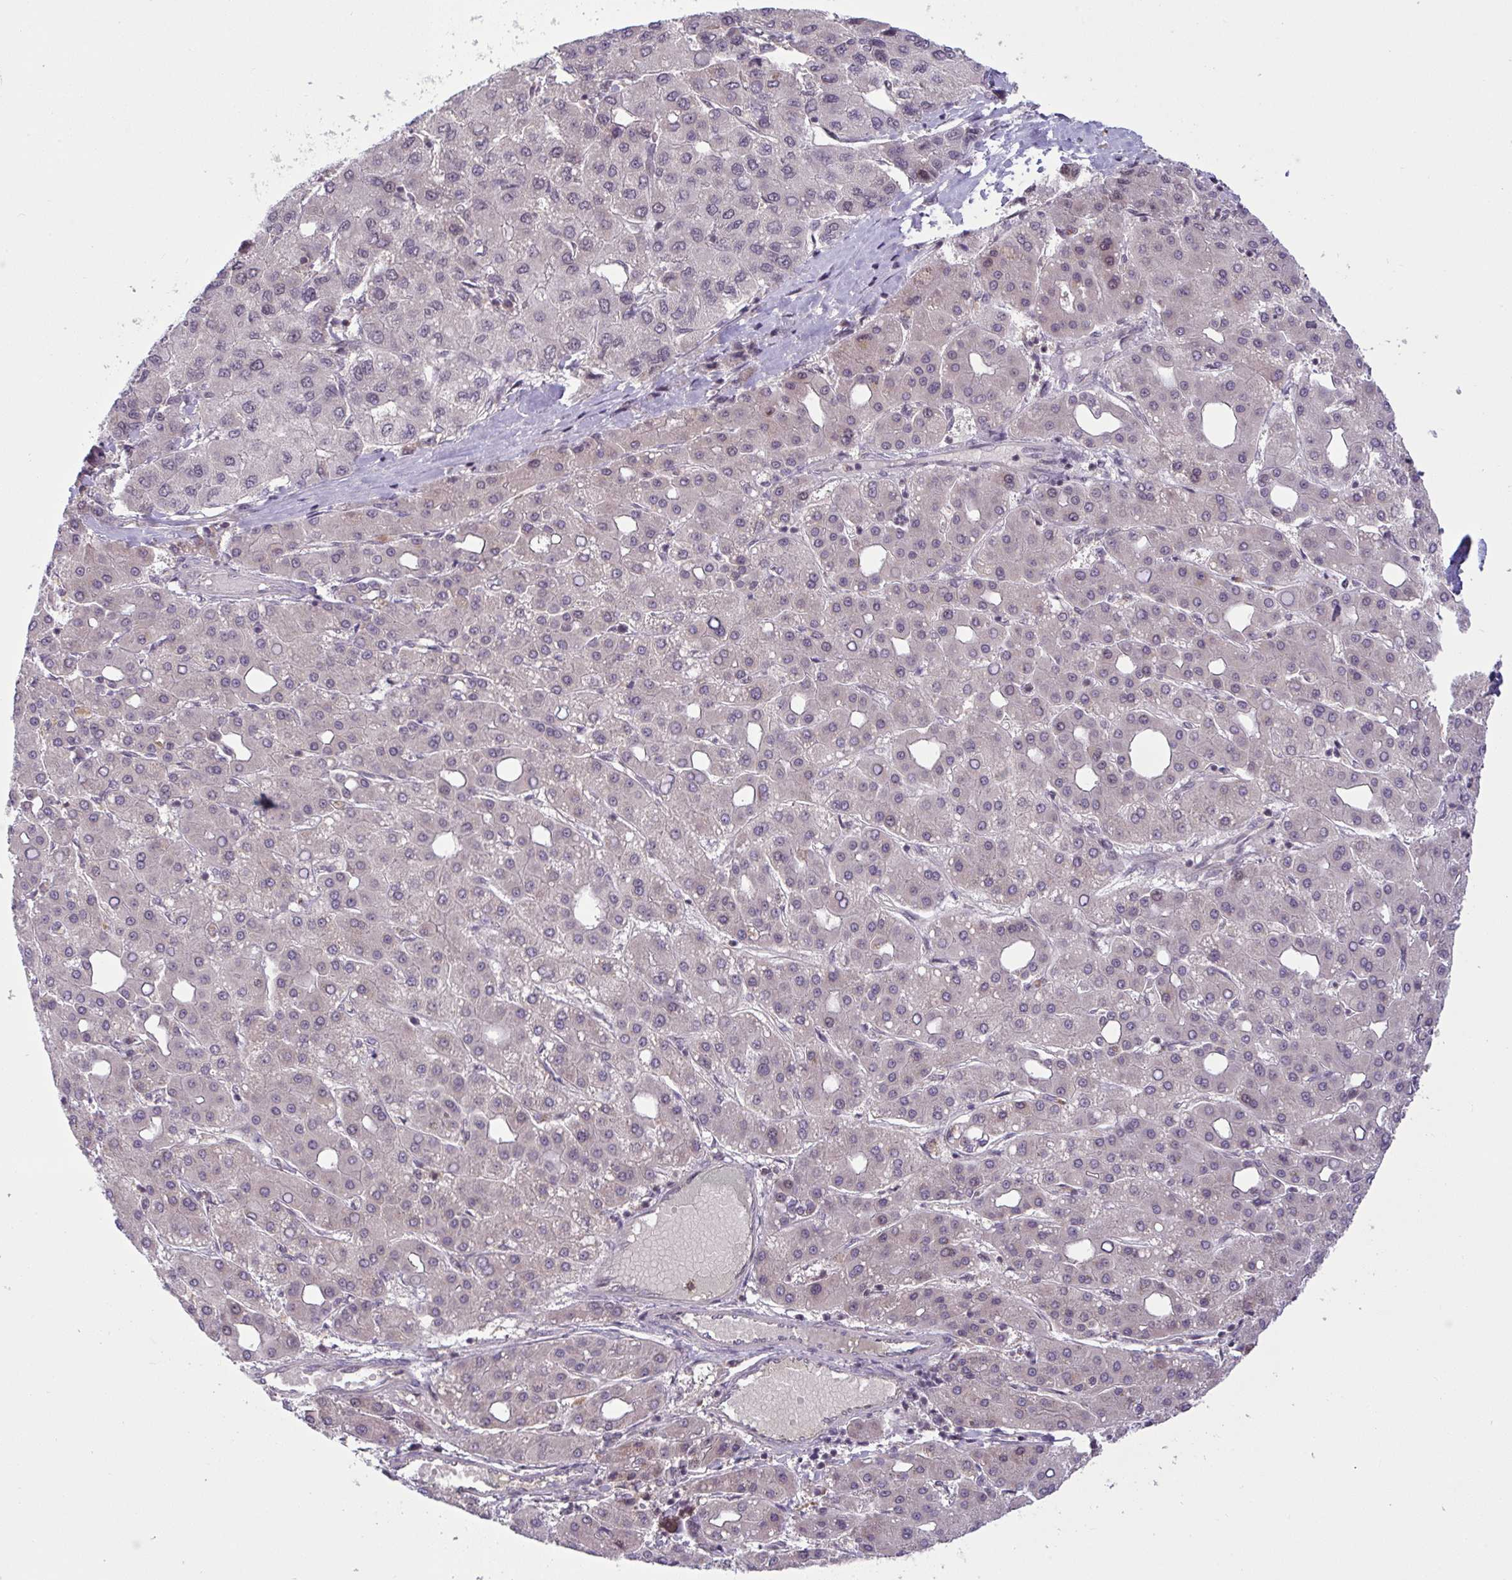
{"staining": {"intensity": "weak", "quantity": "<25%", "location": "nuclear"}, "tissue": "liver cancer", "cell_type": "Tumor cells", "image_type": "cancer", "snomed": [{"axis": "morphology", "description": "Carcinoma, Hepatocellular, NOS"}, {"axis": "topography", "description": "Liver"}], "caption": "Tumor cells are negative for brown protein staining in liver hepatocellular carcinoma.", "gene": "KLF2", "patient": {"sex": "male", "age": 65}}